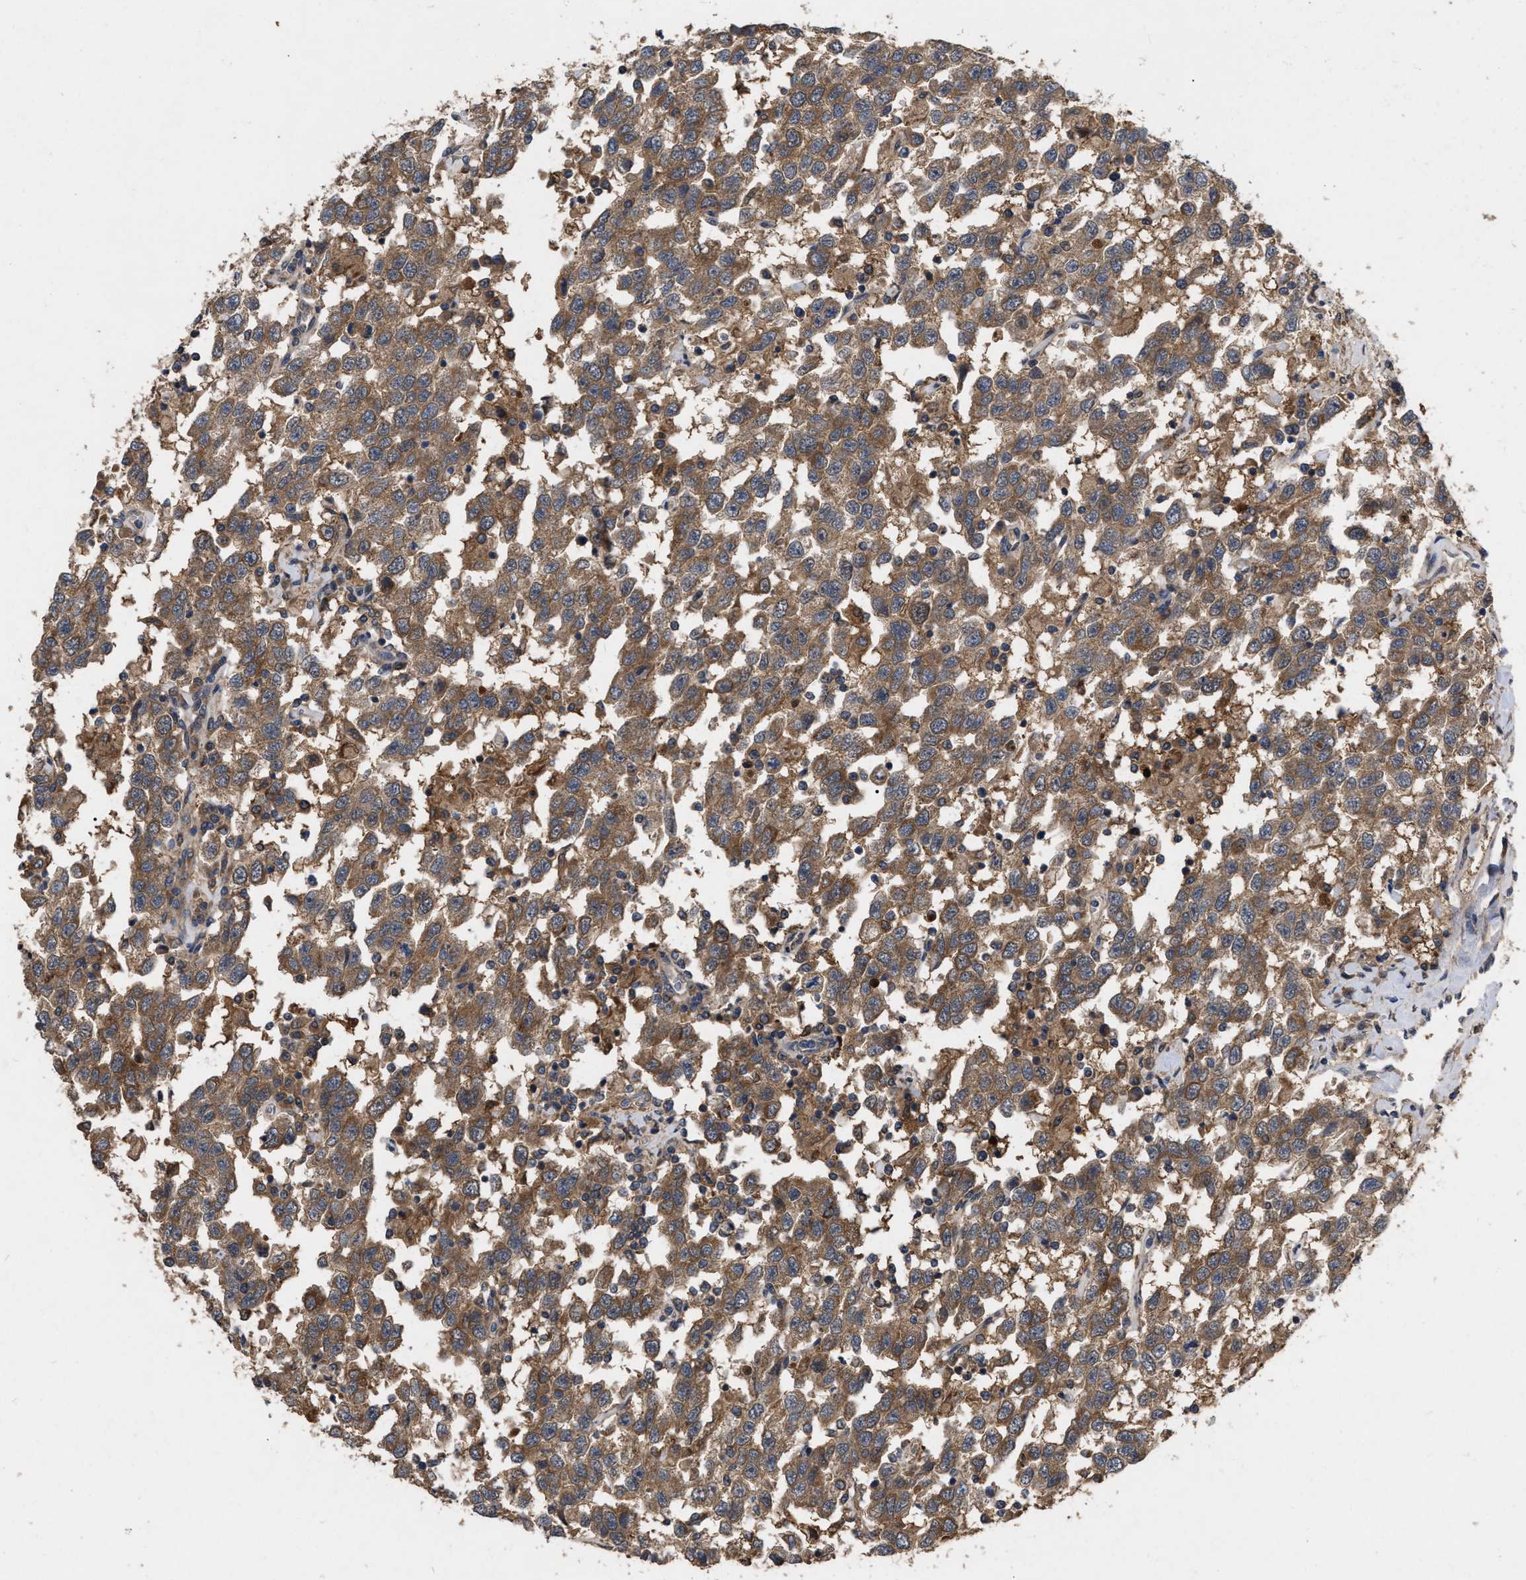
{"staining": {"intensity": "moderate", "quantity": ">75%", "location": "cytoplasmic/membranous"}, "tissue": "testis cancer", "cell_type": "Tumor cells", "image_type": "cancer", "snomed": [{"axis": "morphology", "description": "Seminoma, NOS"}, {"axis": "topography", "description": "Testis"}], "caption": "Protein analysis of testis cancer (seminoma) tissue displays moderate cytoplasmic/membranous positivity in about >75% of tumor cells.", "gene": "CDKN2C", "patient": {"sex": "male", "age": 41}}